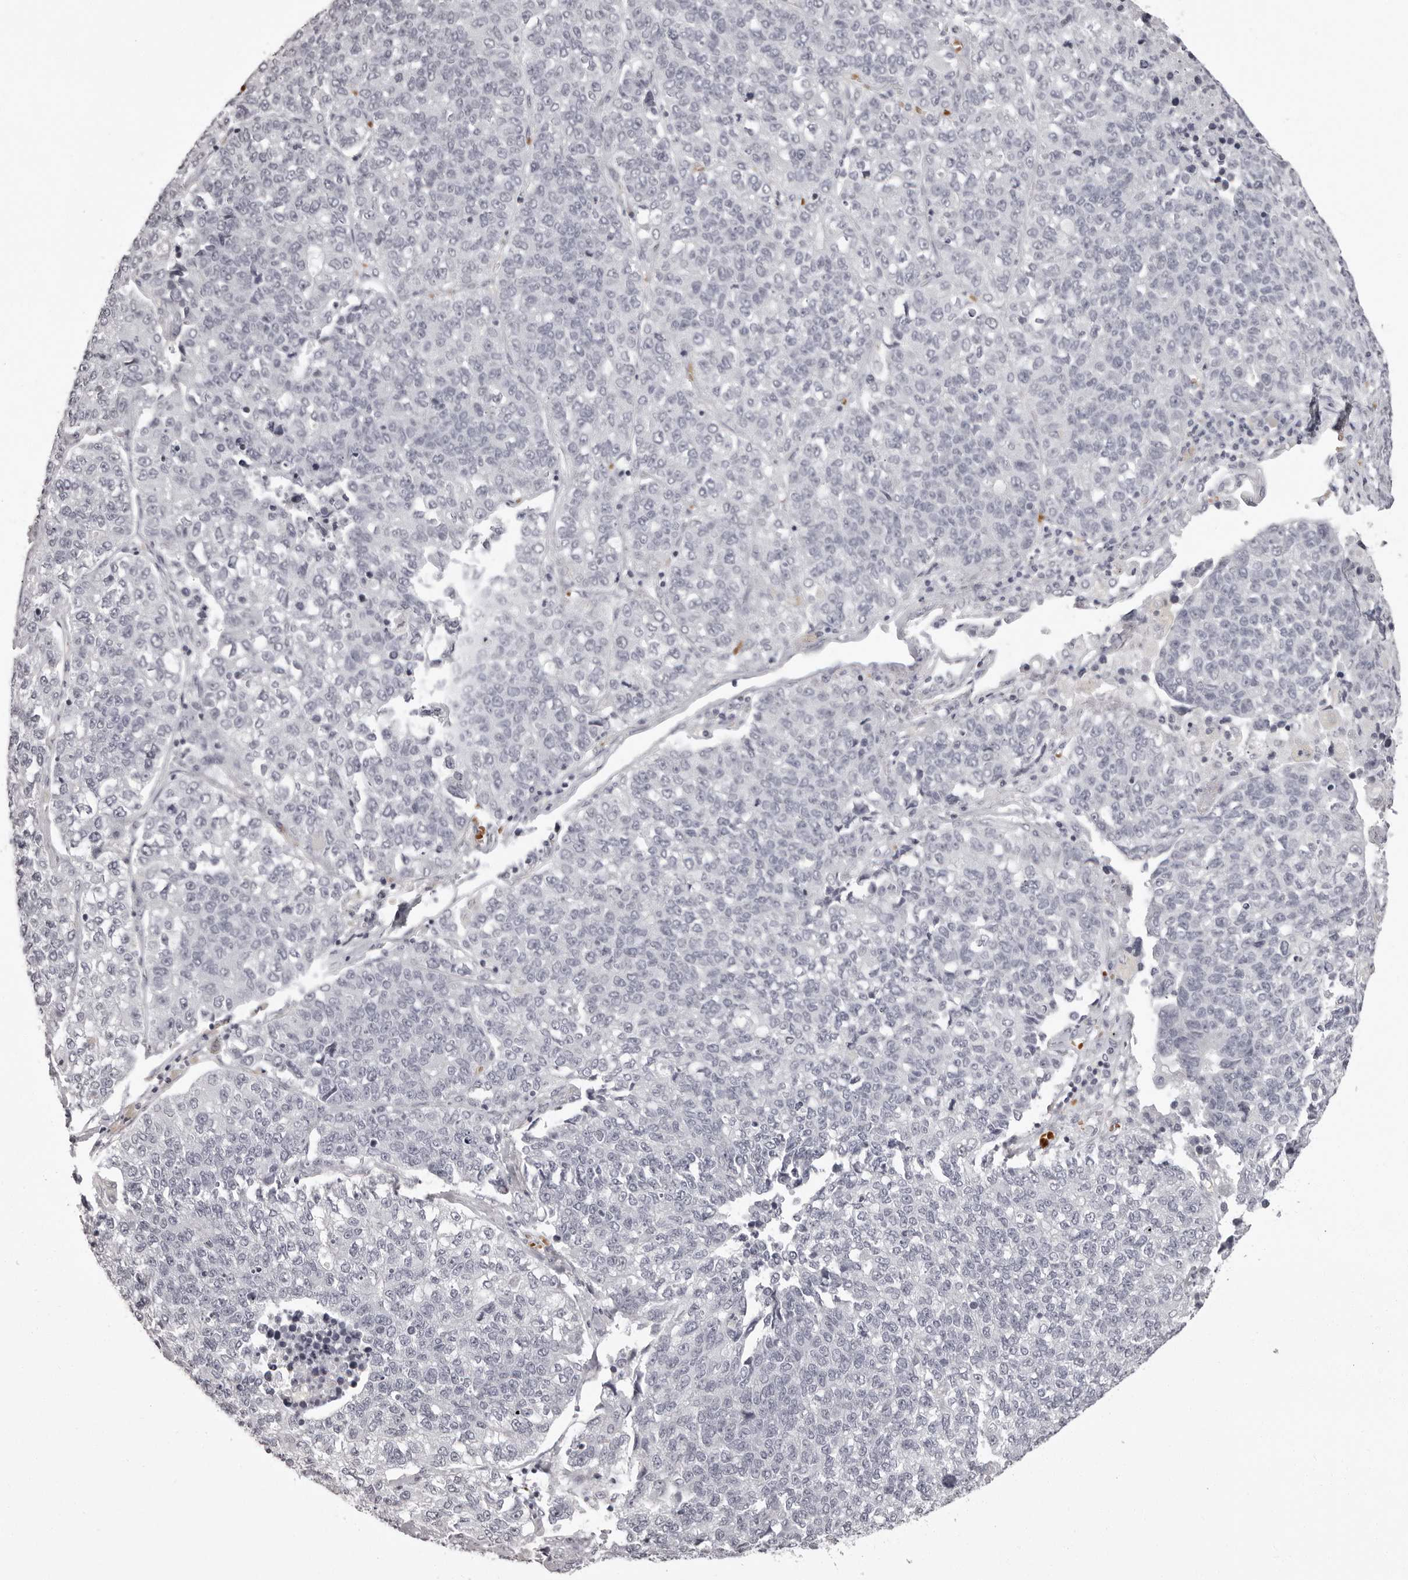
{"staining": {"intensity": "negative", "quantity": "none", "location": "none"}, "tissue": "lung cancer", "cell_type": "Tumor cells", "image_type": "cancer", "snomed": [{"axis": "morphology", "description": "Adenocarcinoma, NOS"}, {"axis": "topography", "description": "Lung"}], "caption": "Human adenocarcinoma (lung) stained for a protein using immunohistochemistry exhibits no staining in tumor cells.", "gene": "C8orf74", "patient": {"sex": "male", "age": 49}}